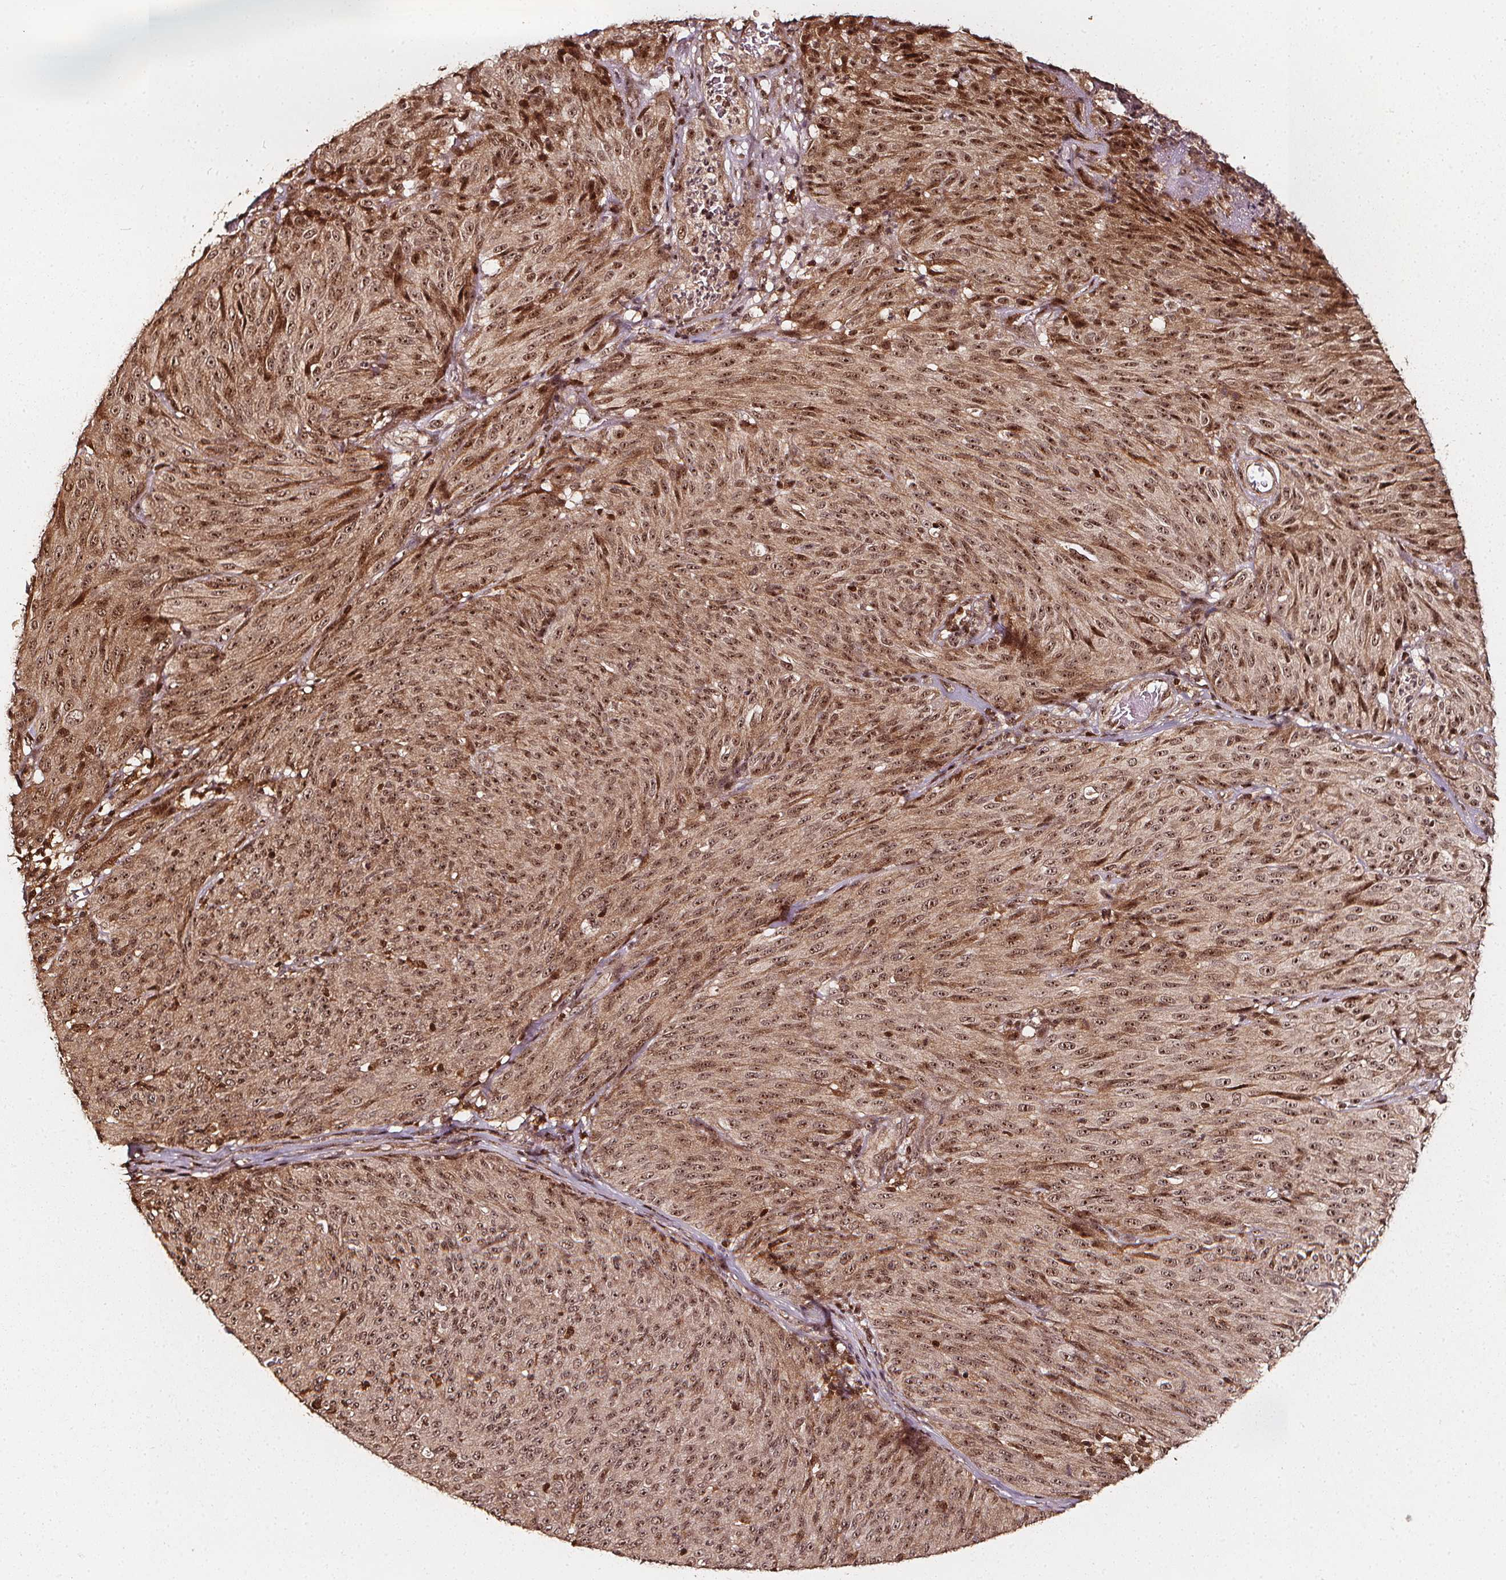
{"staining": {"intensity": "weak", "quantity": ">75%", "location": "cytoplasmic/membranous,nuclear"}, "tissue": "melanoma", "cell_type": "Tumor cells", "image_type": "cancer", "snomed": [{"axis": "morphology", "description": "Malignant melanoma, NOS"}, {"axis": "topography", "description": "Skin"}], "caption": "The histopathology image demonstrates a brown stain indicating the presence of a protein in the cytoplasmic/membranous and nuclear of tumor cells in malignant melanoma. The staining was performed using DAB (3,3'-diaminobenzidine), with brown indicating positive protein expression. Nuclei are stained blue with hematoxylin.", "gene": "EXOSC9", "patient": {"sex": "male", "age": 85}}